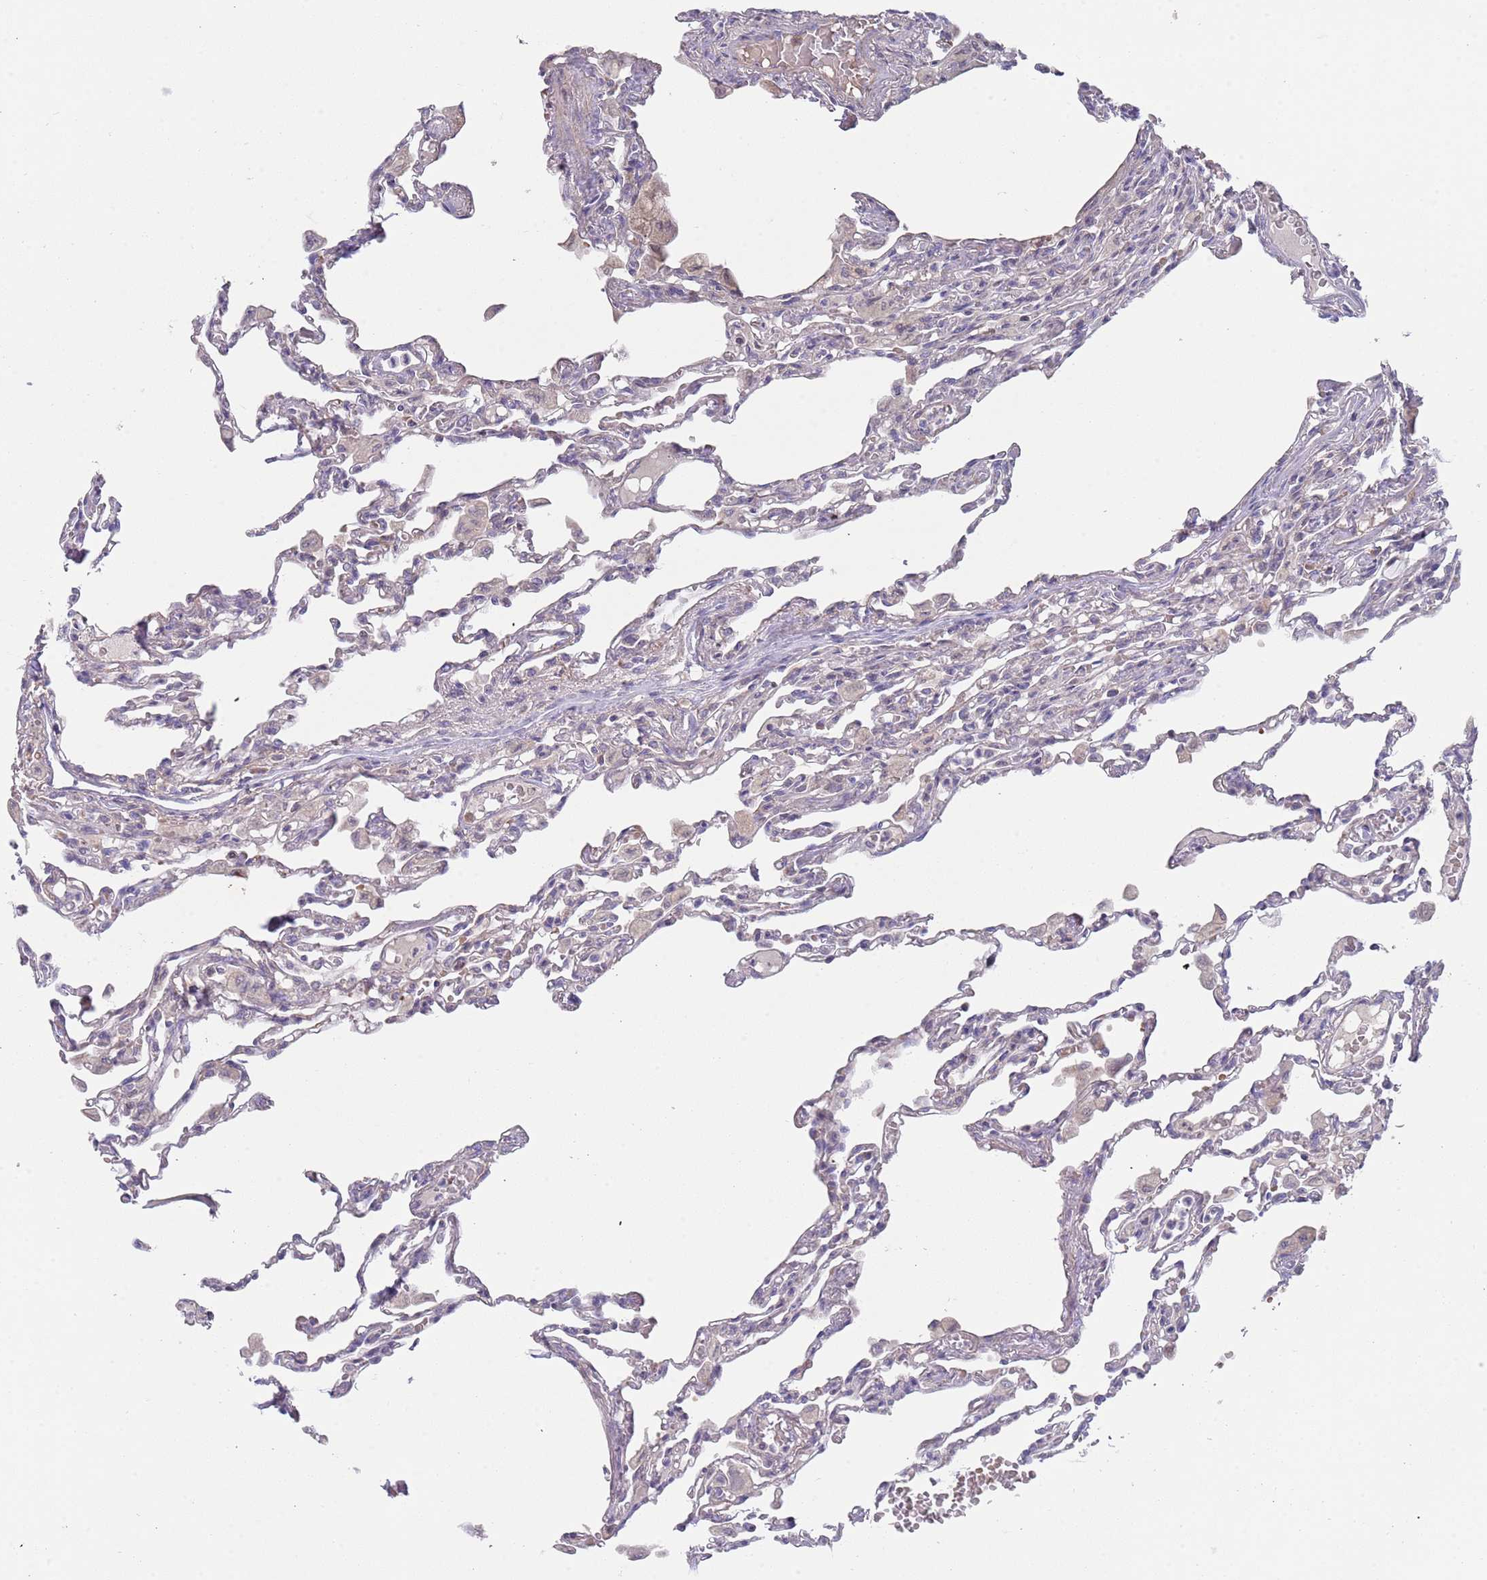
{"staining": {"intensity": "negative", "quantity": "none", "location": "none"}, "tissue": "lung", "cell_type": "Alveolar cells", "image_type": "normal", "snomed": [{"axis": "morphology", "description": "Normal tissue, NOS"}, {"axis": "topography", "description": "Bronchus"}, {"axis": "topography", "description": "Lung"}], "caption": "Immunohistochemistry (IHC) photomicrograph of normal lung stained for a protein (brown), which reveals no expression in alveolar cells.", "gene": "PRAC1", "patient": {"sex": "female", "age": 49}}